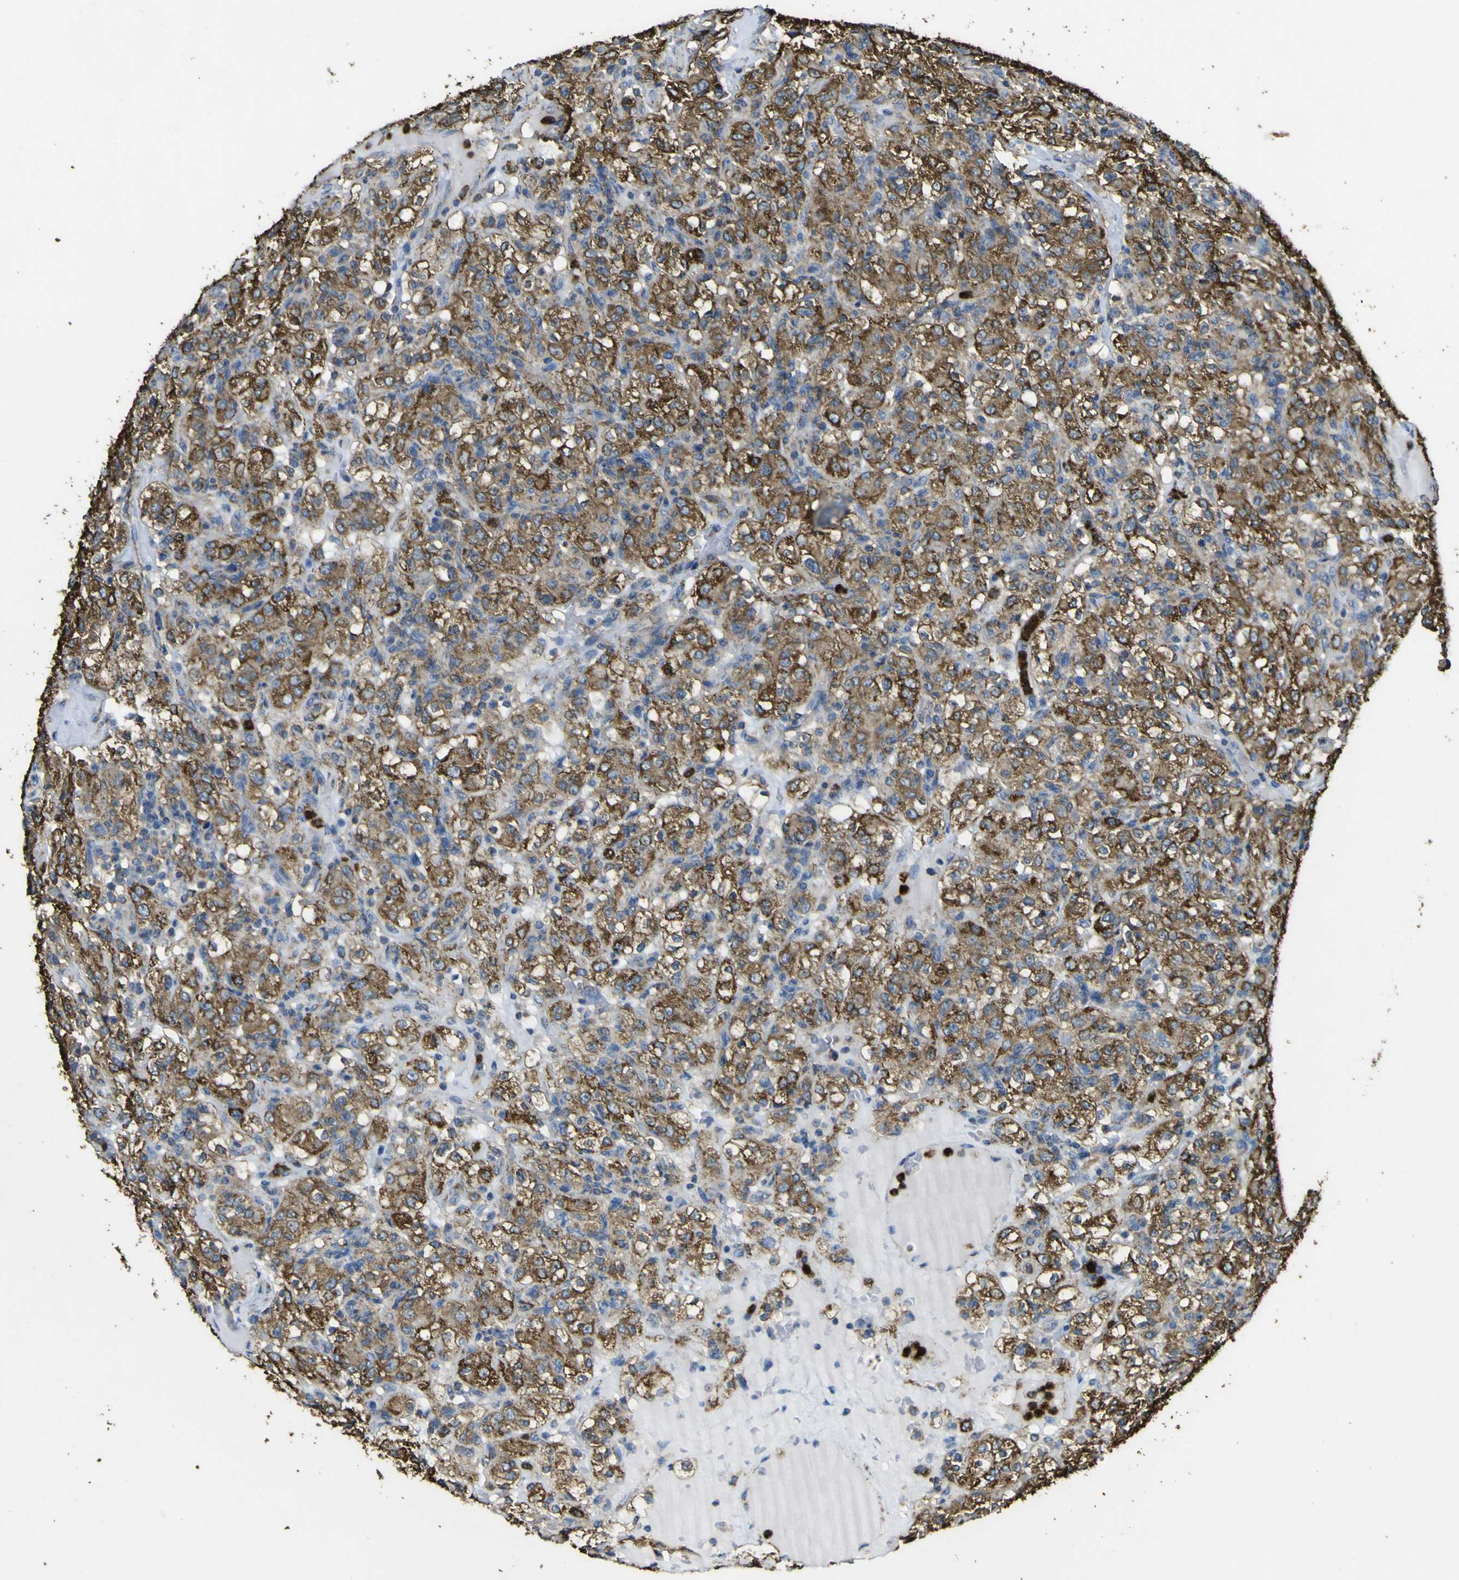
{"staining": {"intensity": "strong", "quantity": ">75%", "location": "cytoplasmic/membranous"}, "tissue": "renal cancer", "cell_type": "Tumor cells", "image_type": "cancer", "snomed": [{"axis": "morphology", "description": "Normal tissue, NOS"}, {"axis": "morphology", "description": "Adenocarcinoma, NOS"}, {"axis": "topography", "description": "Kidney"}], "caption": "Renal cancer (adenocarcinoma) tissue displays strong cytoplasmic/membranous expression in about >75% of tumor cells, visualized by immunohistochemistry. (DAB (3,3'-diaminobenzidine) IHC, brown staining for protein, blue staining for nuclei).", "gene": "ACSL3", "patient": {"sex": "female", "age": 72}}